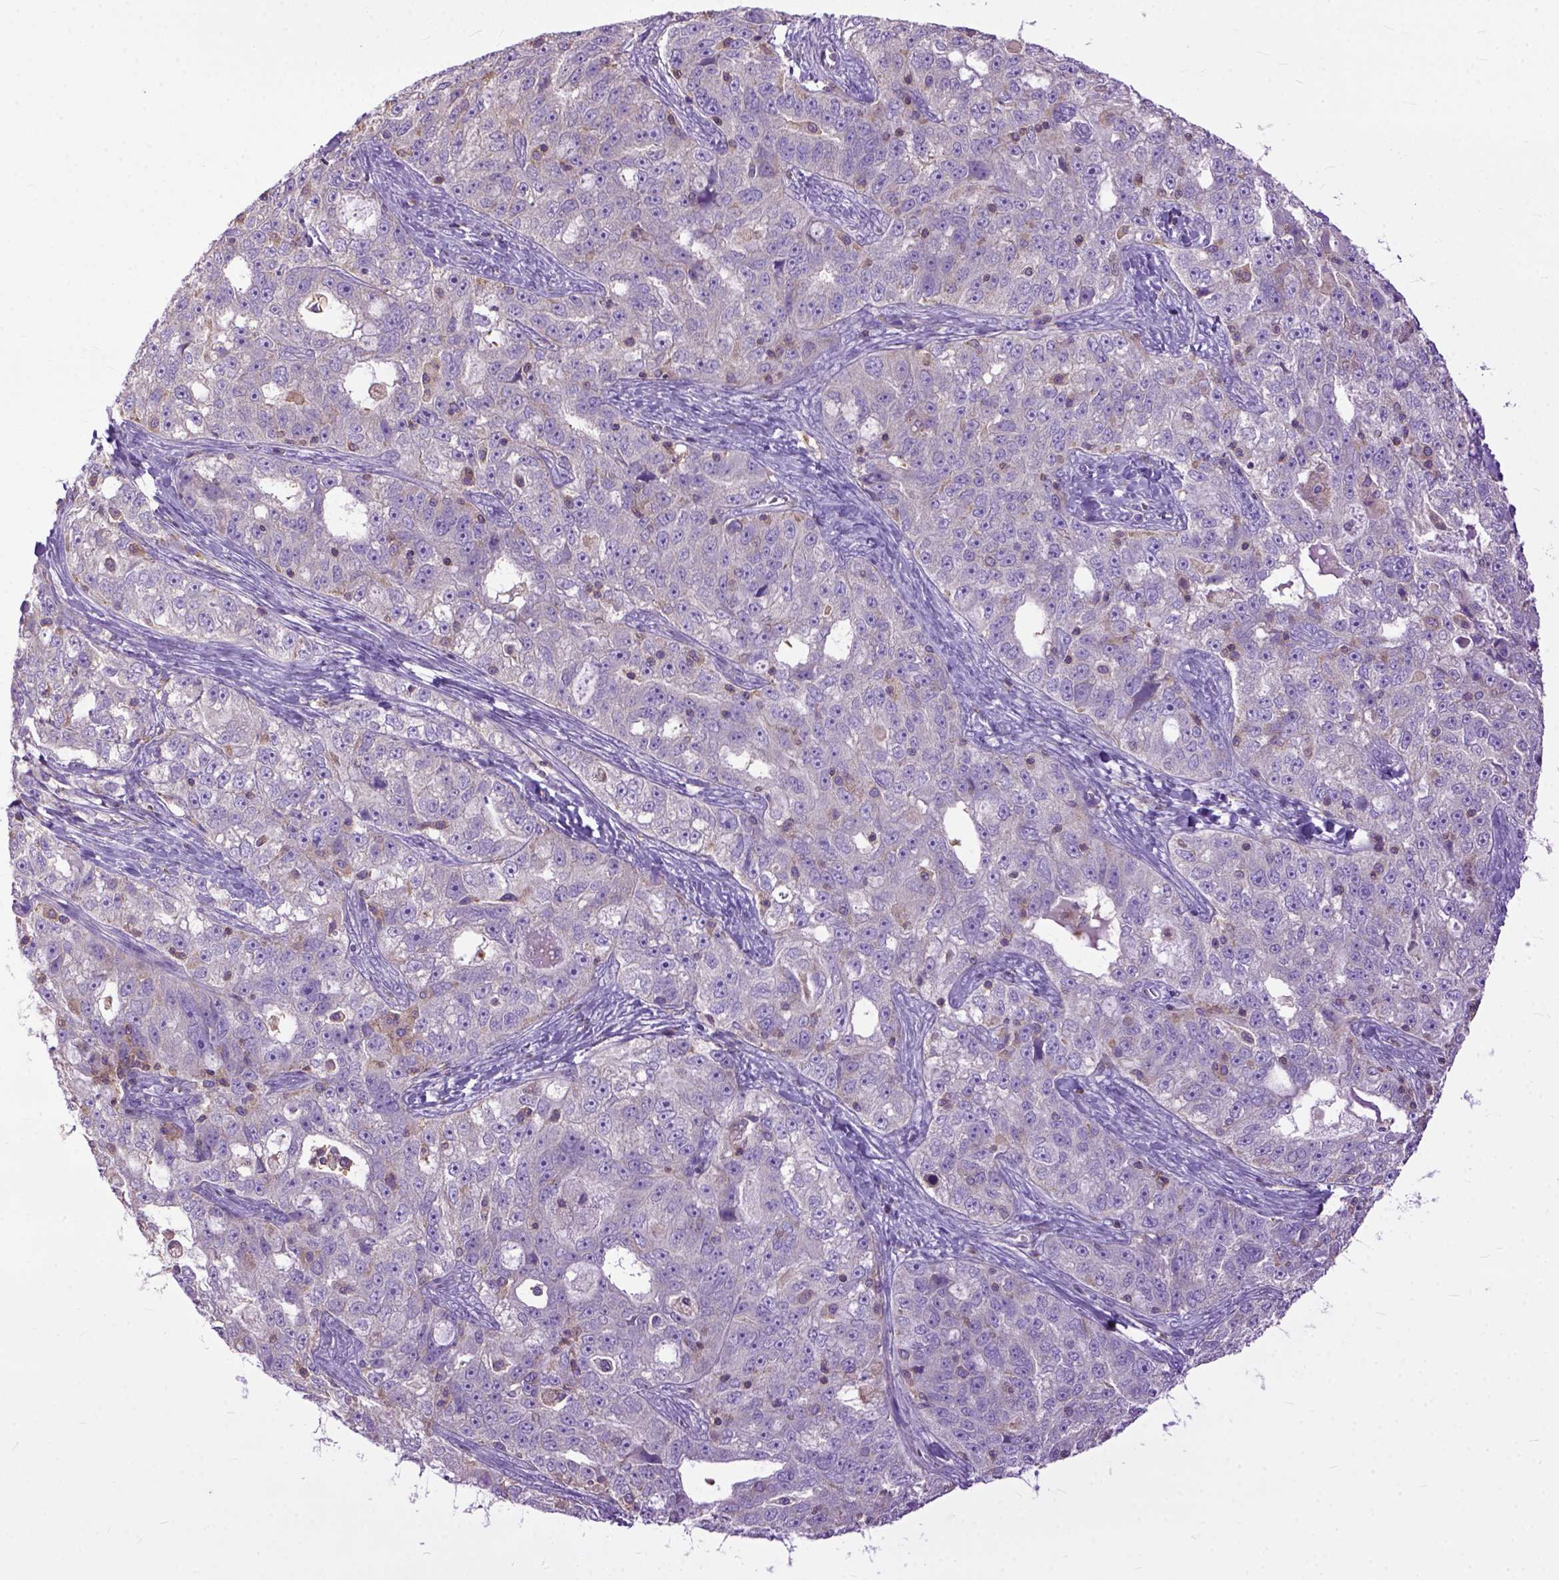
{"staining": {"intensity": "negative", "quantity": "none", "location": "none"}, "tissue": "ovarian cancer", "cell_type": "Tumor cells", "image_type": "cancer", "snomed": [{"axis": "morphology", "description": "Cystadenocarcinoma, serous, NOS"}, {"axis": "topography", "description": "Ovary"}], "caption": "Immunohistochemistry photomicrograph of neoplastic tissue: human ovarian serous cystadenocarcinoma stained with DAB shows no significant protein positivity in tumor cells. (DAB immunohistochemistry (IHC) visualized using brightfield microscopy, high magnification).", "gene": "NAMPT", "patient": {"sex": "female", "age": 51}}